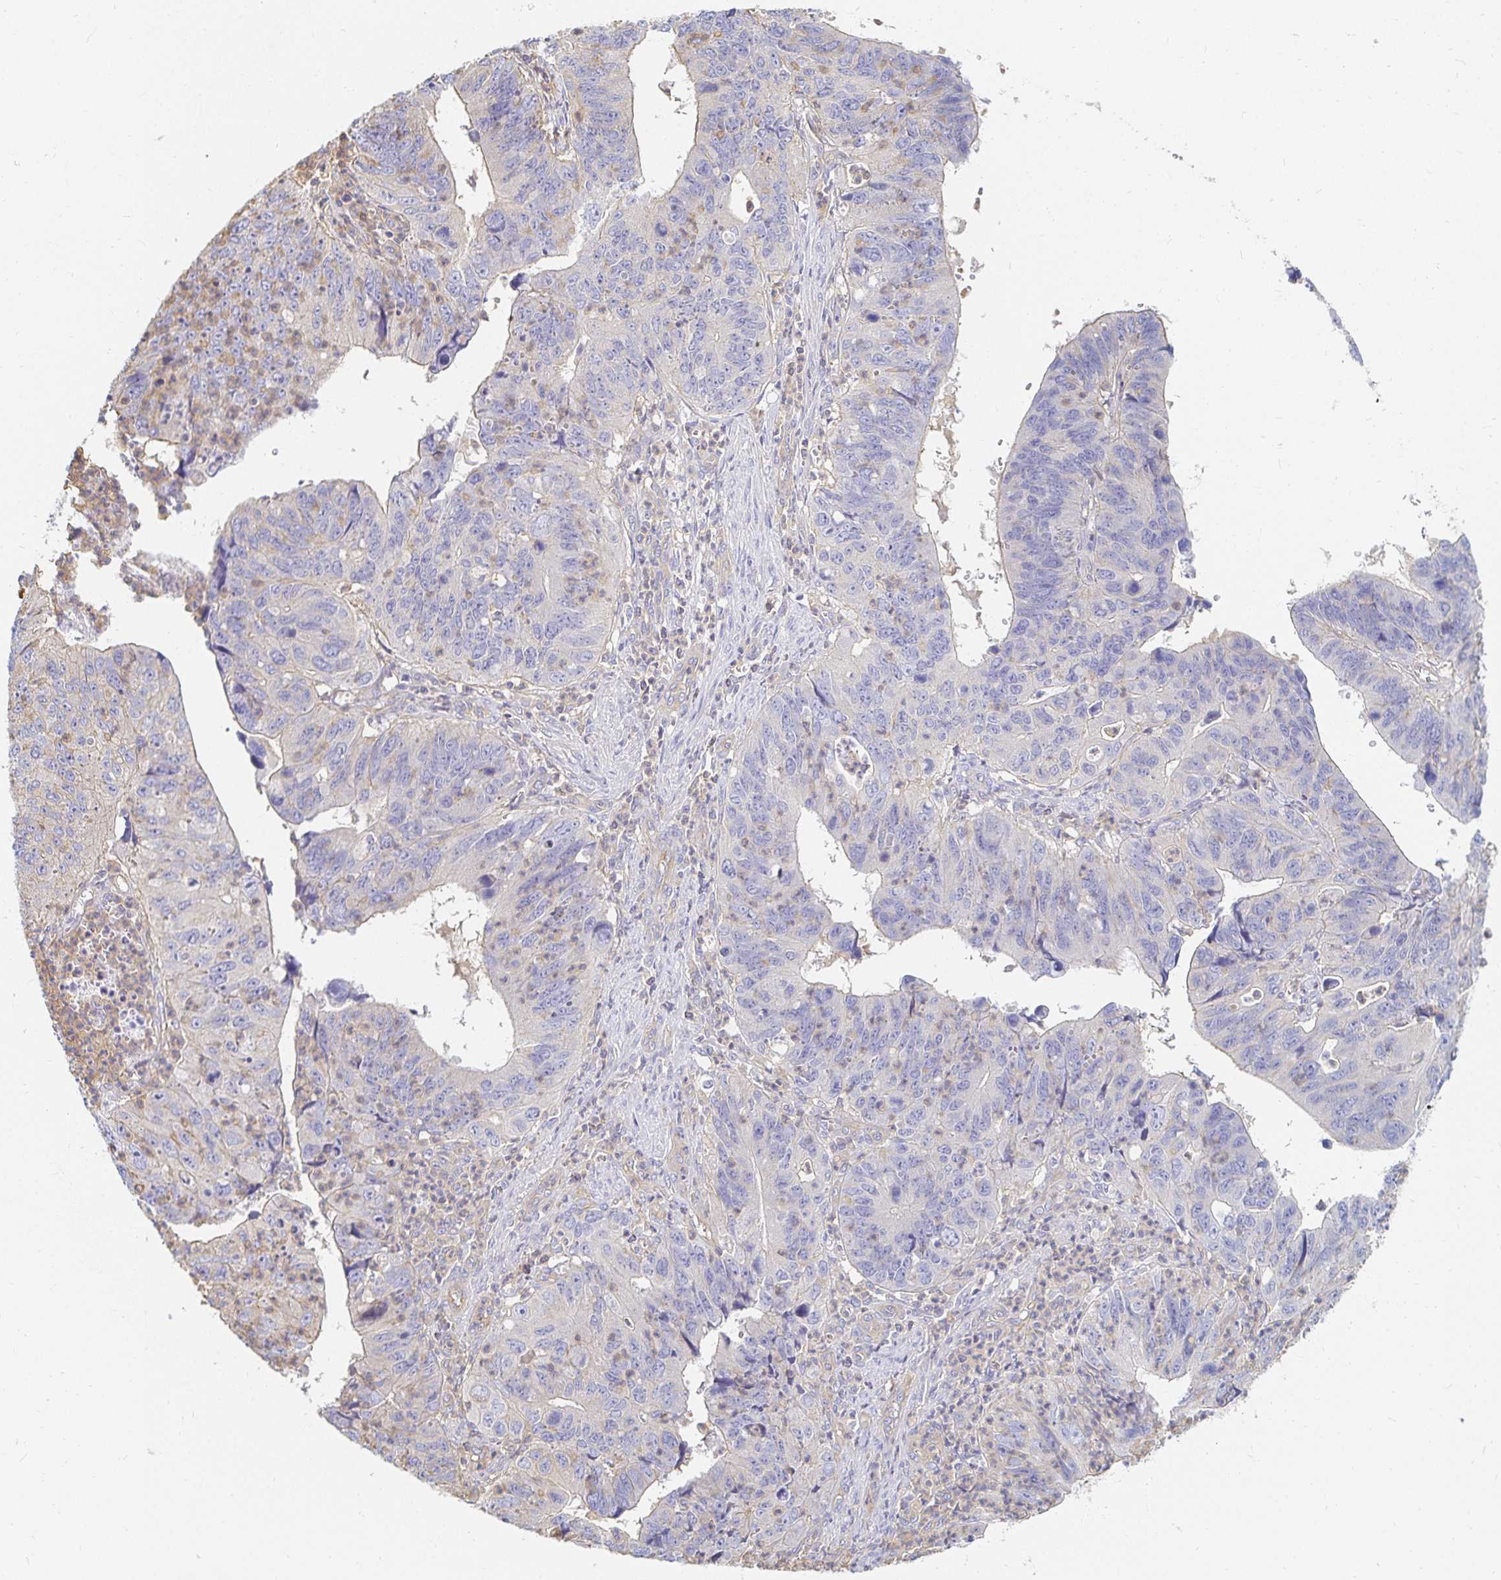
{"staining": {"intensity": "negative", "quantity": "none", "location": "none"}, "tissue": "stomach cancer", "cell_type": "Tumor cells", "image_type": "cancer", "snomed": [{"axis": "morphology", "description": "Adenocarcinoma, NOS"}, {"axis": "topography", "description": "Stomach"}], "caption": "Tumor cells show no significant positivity in stomach cancer. The staining was performed using DAB (3,3'-diaminobenzidine) to visualize the protein expression in brown, while the nuclei were stained in blue with hematoxylin (Magnification: 20x).", "gene": "TSPAN19", "patient": {"sex": "male", "age": 59}}